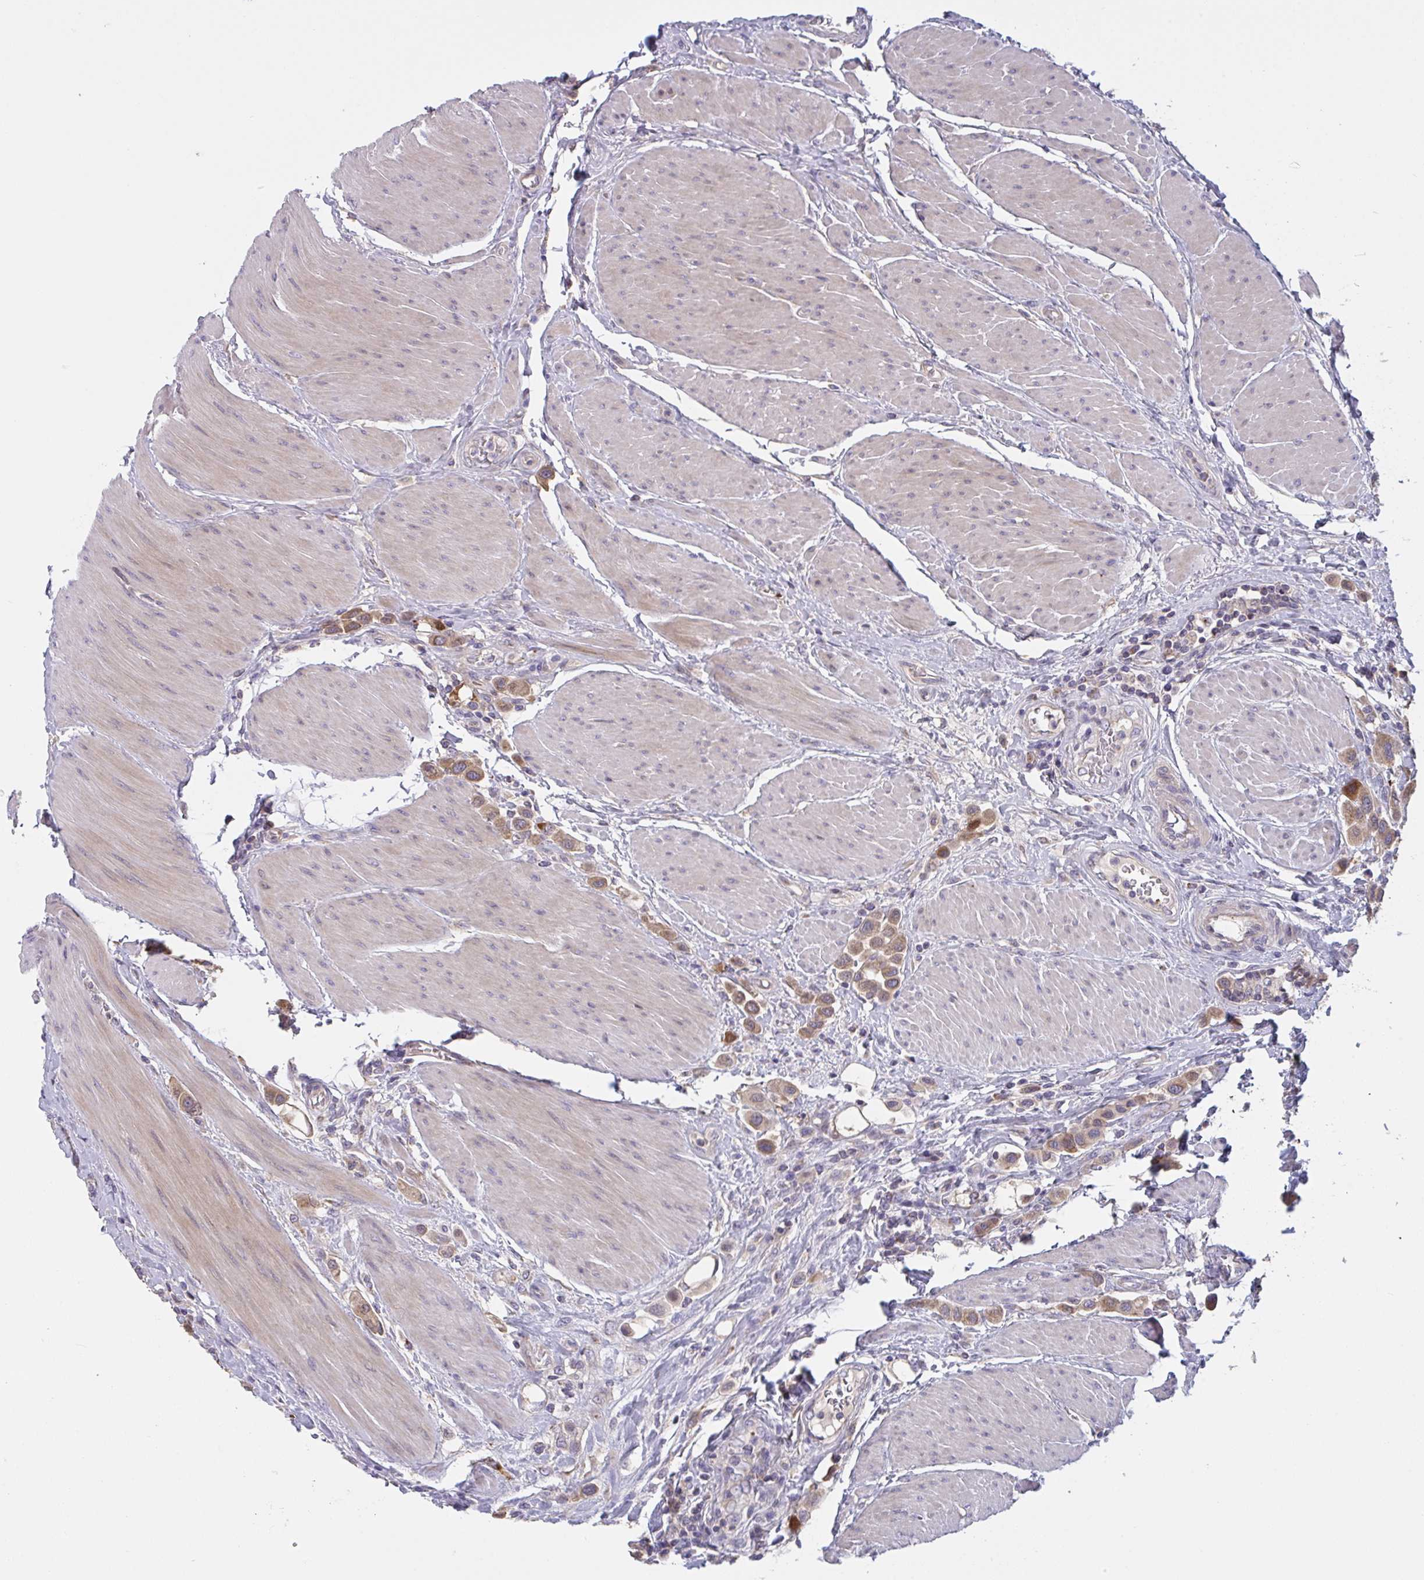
{"staining": {"intensity": "moderate", "quantity": ">75%", "location": "cytoplasmic/membranous"}, "tissue": "urothelial cancer", "cell_type": "Tumor cells", "image_type": "cancer", "snomed": [{"axis": "morphology", "description": "Urothelial carcinoma, High grade"}, {"axis": "topography", "description": "Urinary bladder"}], "caption": "Protein analysis of urothelial carcinoma (high-grade) tissue shows moderate cytoplasmic/membranous positivity in approximately >75% of tumor cells.", "gene": "MRPS2", "patient": {"sex": "male", "age": 50}}